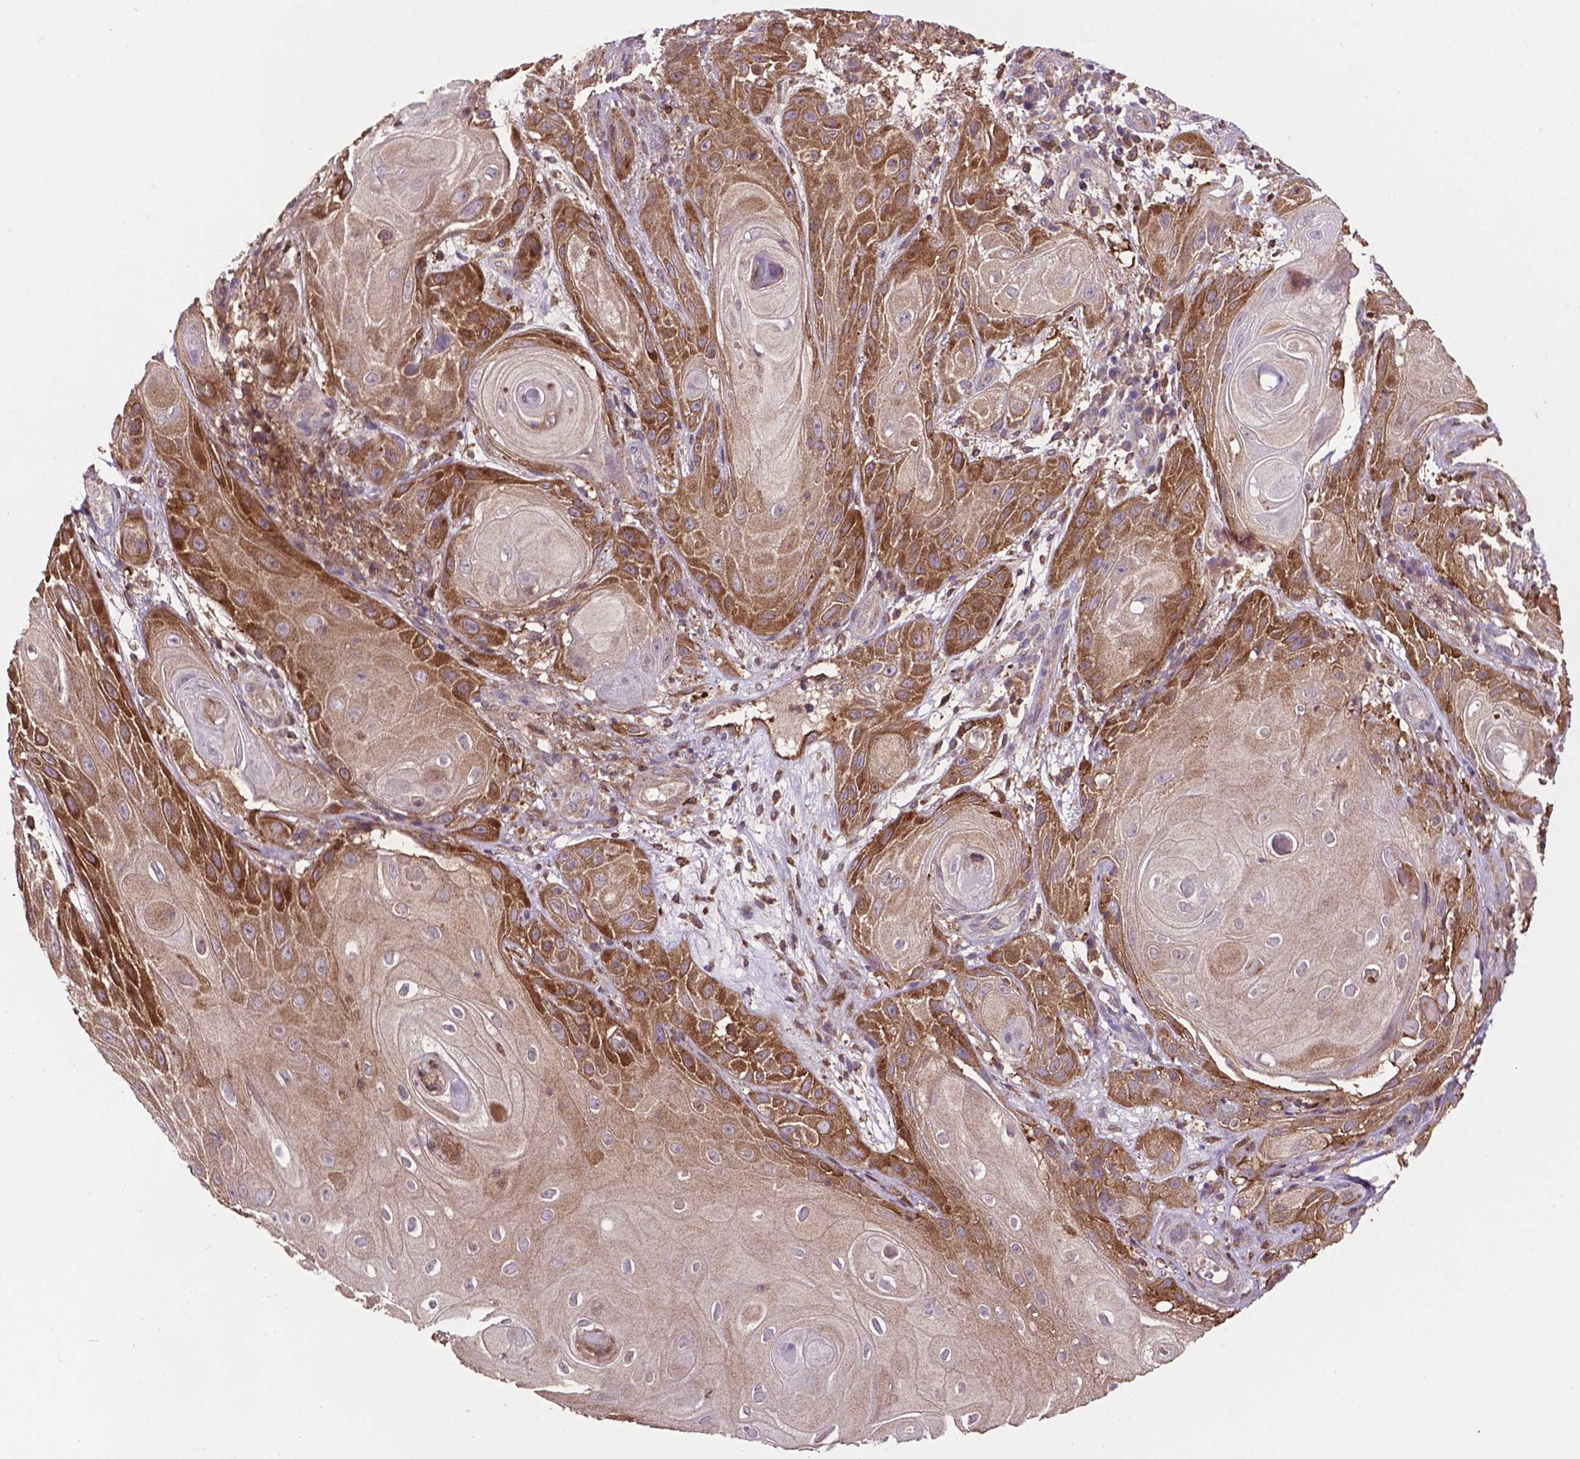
{"staining": {"intensity": "moderate", "quantity": "25%-75%", "location": "cytoplasmic/membranous"}, "tissue": "skin cancer", "cell_type": "Tumor cells", "image_type": "cancer", "snomed": [{"axis": "morphology", "description": "Squamous cell carcinoma, NOS"}, {"axis": "topography", "description": "Skin"}], "caption": "Human skin cancer (squamous cell carcinoma) stained for a protein (brown) demonstrates moderate cytoplasmic/membranous positive expression in about 25%-75% of tumor cells.", "gene": "SMAD3", "patient": {"sex": "male", "age": 62}}